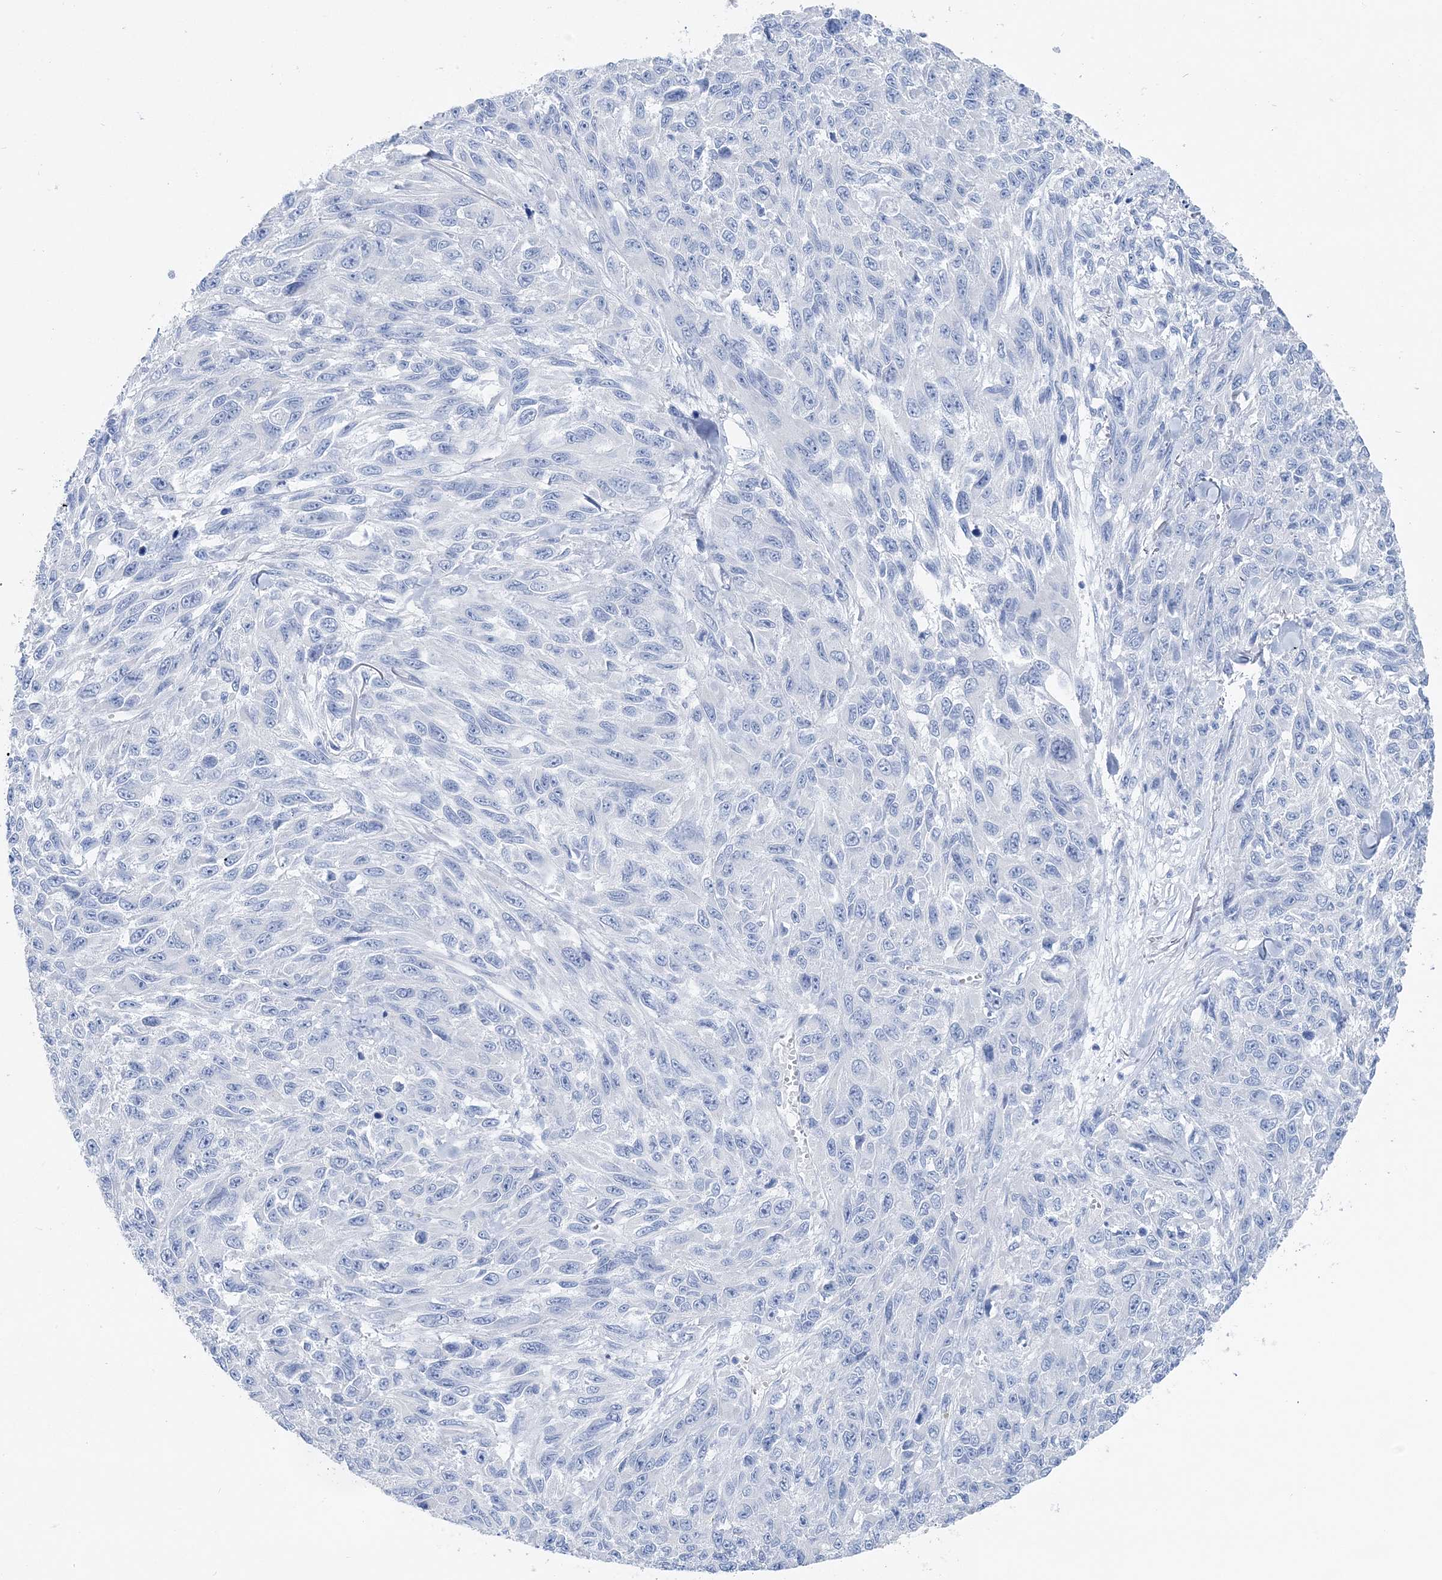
{"staining": {"intensity": "negative", "quantity": "none", "location": "none"}, "tissue": "melanoma", "cell_type": "Tumor cells", "image_type": "cancer", "snomed": [{"axis": "morphology", "description": "Malignant melanoma, NOS"}, {"axis": "topography", "description": "Skin"}], "caption": "Immunohistochemistry image of human melanoma stained for a protein (brown), which demonstrates no expression in tumor cells.", "gene": "TSPYL6", "patient": {"sex": "female", "age": 96}}